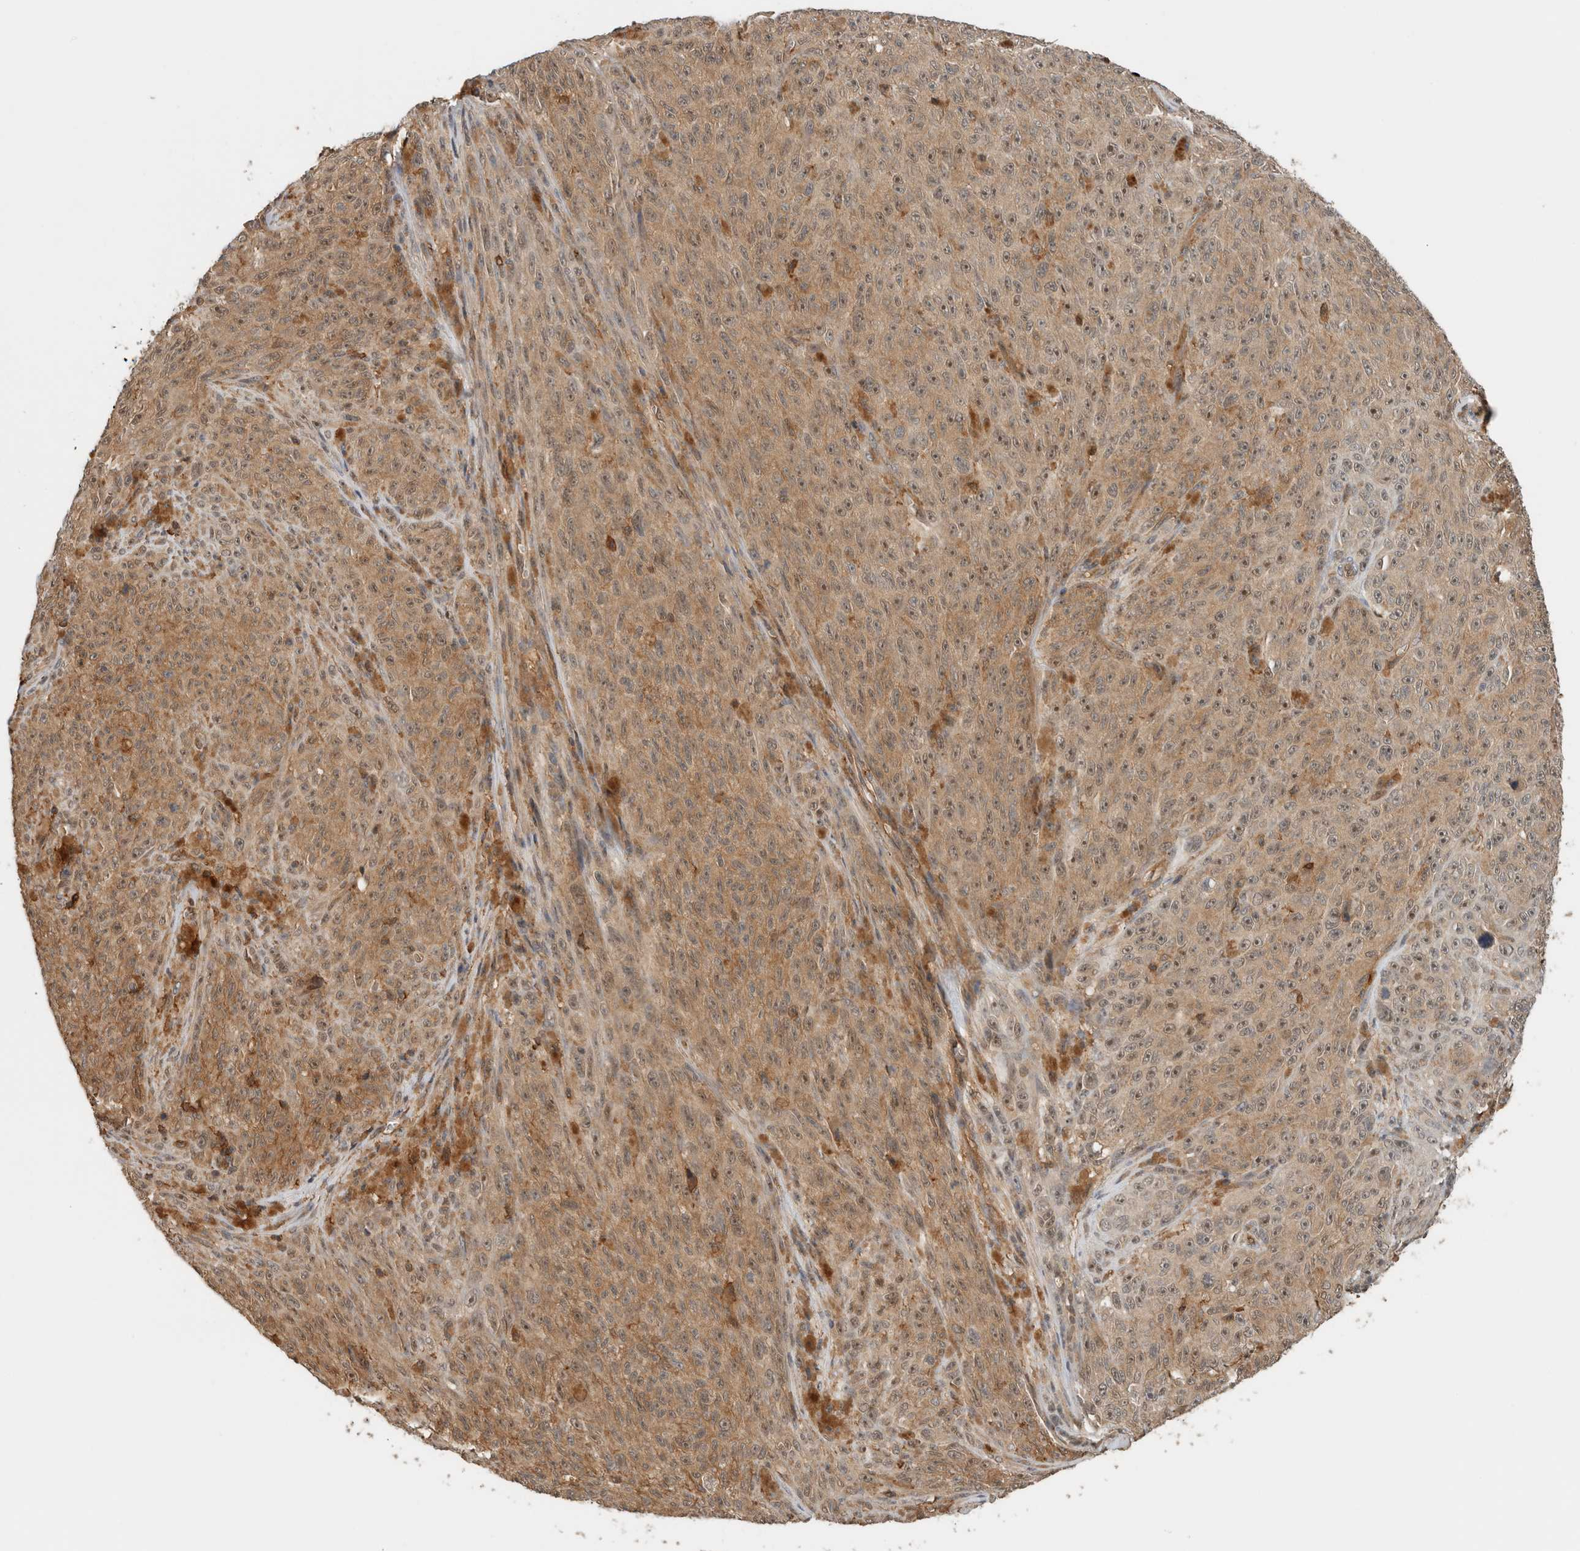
{"staining": {"intensity": "weak", "quantity": ">75%", "location": "cytoplasmic/membranous,nuclear"}, "tissue": "melanoma", "cell_type": "Tumor cells", "image_type": "cancer", "snomed": [{"axis": "morphology", "description": "Malignant melanoma, NOS"}, {"axis": "topography", "description": "Skin"}], "caption": "Malignant melanoma was stained to show a protein in brown. There is low levels of weak cytoplasmic/membranous and nuclear expression in approximately >75% of tumor cells. The protein is stained brown, and the nuclei are stained in blue (DAB IHC with brightfield microscopy, high magnification).", "gene": "PFDN4", "patient": {"sex": "female", "age": 82}}